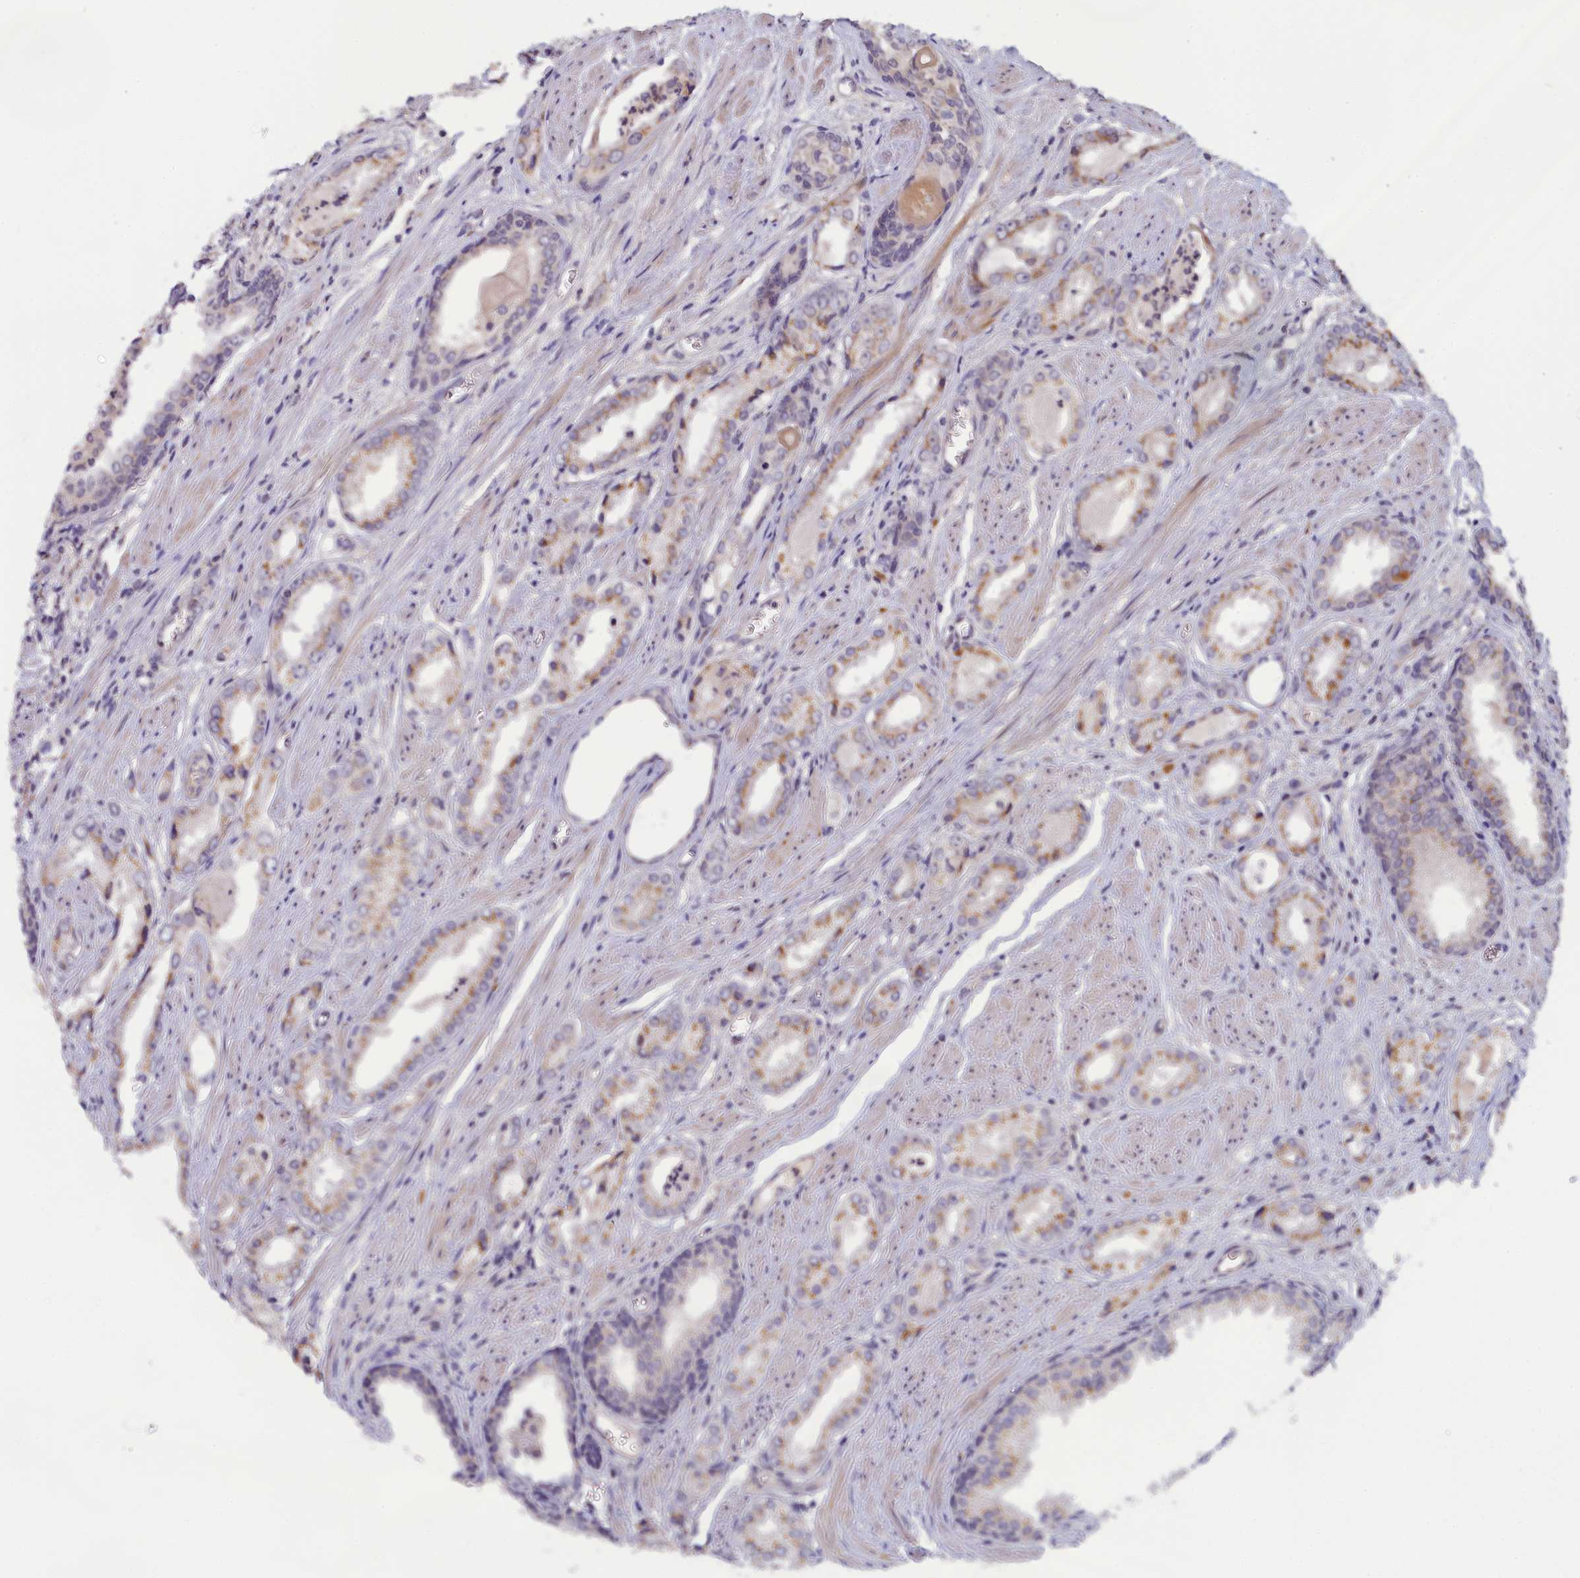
{"staining": {"intensity": "moderate", "quantity": ">75%", "location": "cytoplasmic/membranous"}, "tissue": "prostate cancer", "cell_type": "Tumor cells", "image_type": "cancer", "snomed": [{"axis": "morphology", "description": "Adenocarcinoma, Low grade"}, {"axis": "topography", "description": "Prostate"}], "caption": "An immunohistochemistry image of tumor tissue is shown. Protein staining in brown shows moderate cytoplasmic/membranous positivity in prostate adenocarcinoma (low-grade) within tumor cells.", "gene": "IGFALS", "patient": {"sex": "male", "age": 54}}